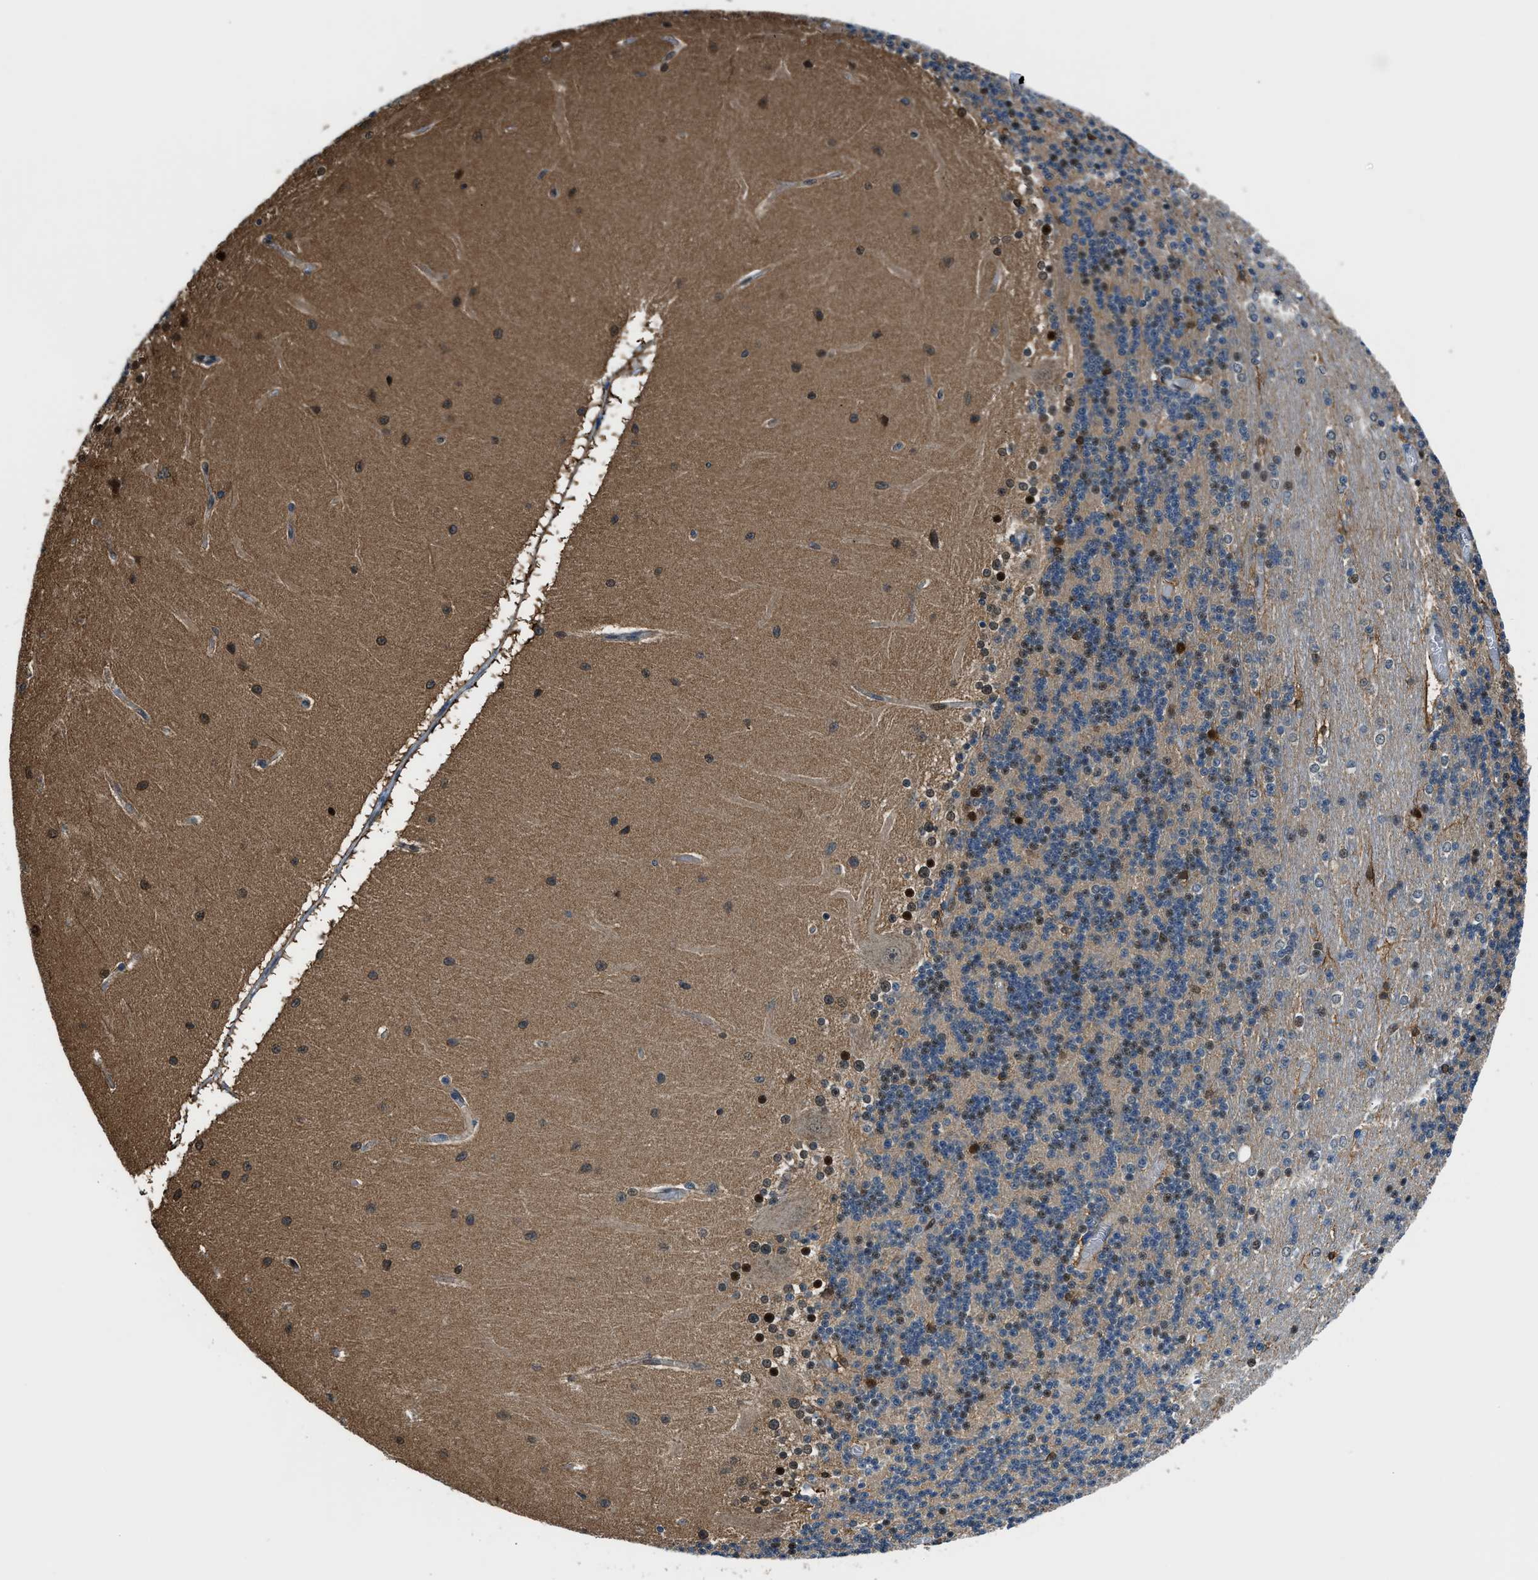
{"staining": {"intensity": "strong", "quantity": "25%-75%", "location": "nuclear"}, "tissue": "cerebellum", "cell_type": "Cells in granular layer", "image_type": "normal", "snomed": [{"axis": "morphology", "description": "Normal tissue, NOS"}, {"axis": "topography", "description": "Cerebellum"}], "caption": "Immunohistochemical staining of unremarkable cerebellum shows 25%-75% levels of strong nuclear protein staining in approximately 25%-75% of cells in granular layer. (Brightfield microscopy of DAB IHC at high magnification).", "gene": "YWHAE", "patient": {"sex": "female", "age": 54}}